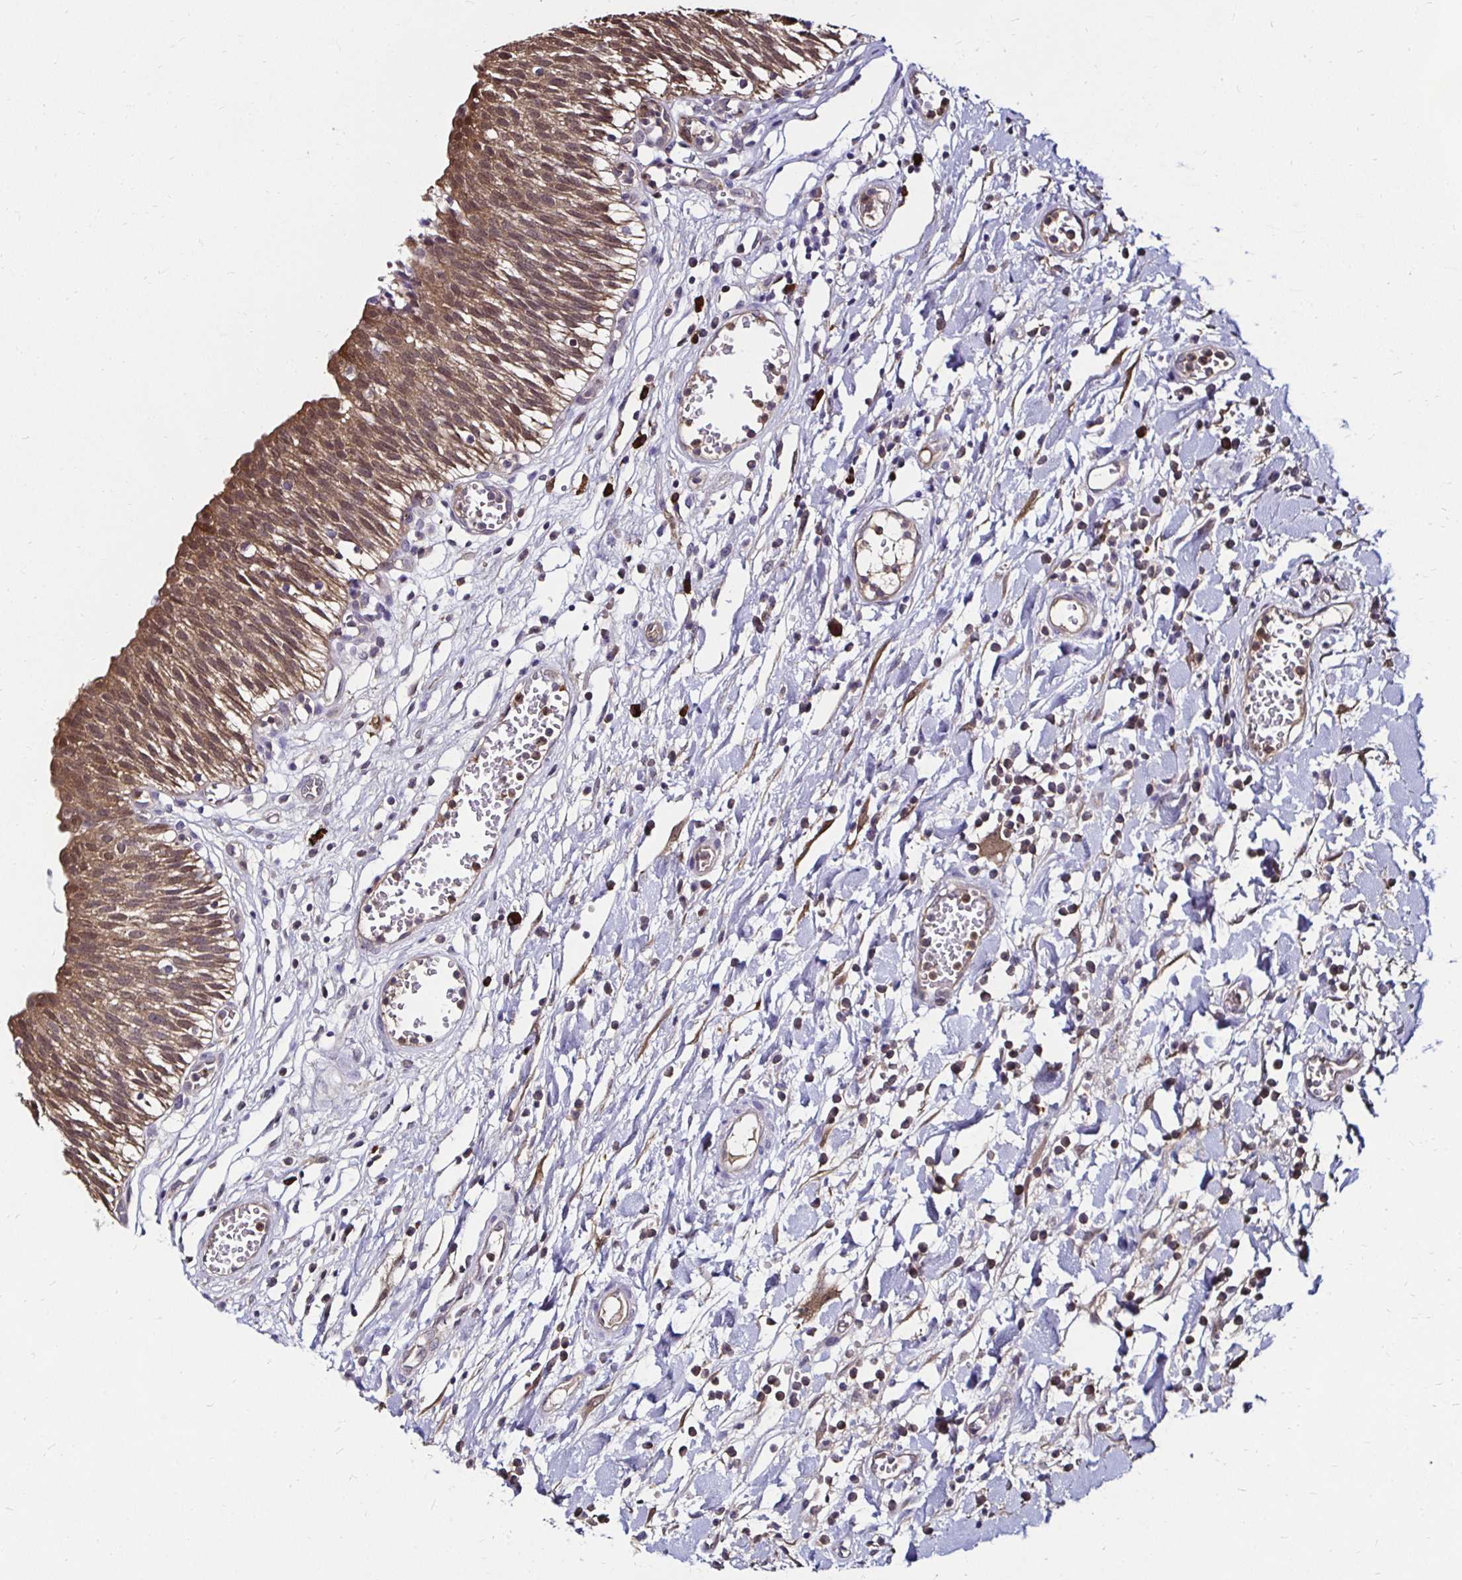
{"staining": {"intensity": "moderate", "quantity": ">75%", "location": "cytoplasmic/membranous"}, "tissue": "urinary bladder", "cell_type": "Urothelial cells", "image_type": "normal", "snomed": [{"axis": "morphology", "description": "Normal tissue, NOS"}, {"axis": "topography", "description": "Urinary bladder"}], "caption": "Immunohistochemistry (IHC) image of benign human urinary bladder stained for a protein (brown), which shows medium levels of moderate cytoplasmic/membranous expression in approximately >75% of urothelial cells.", "gene": "TXN", "patient": {"sex": "male", "age": 64}}